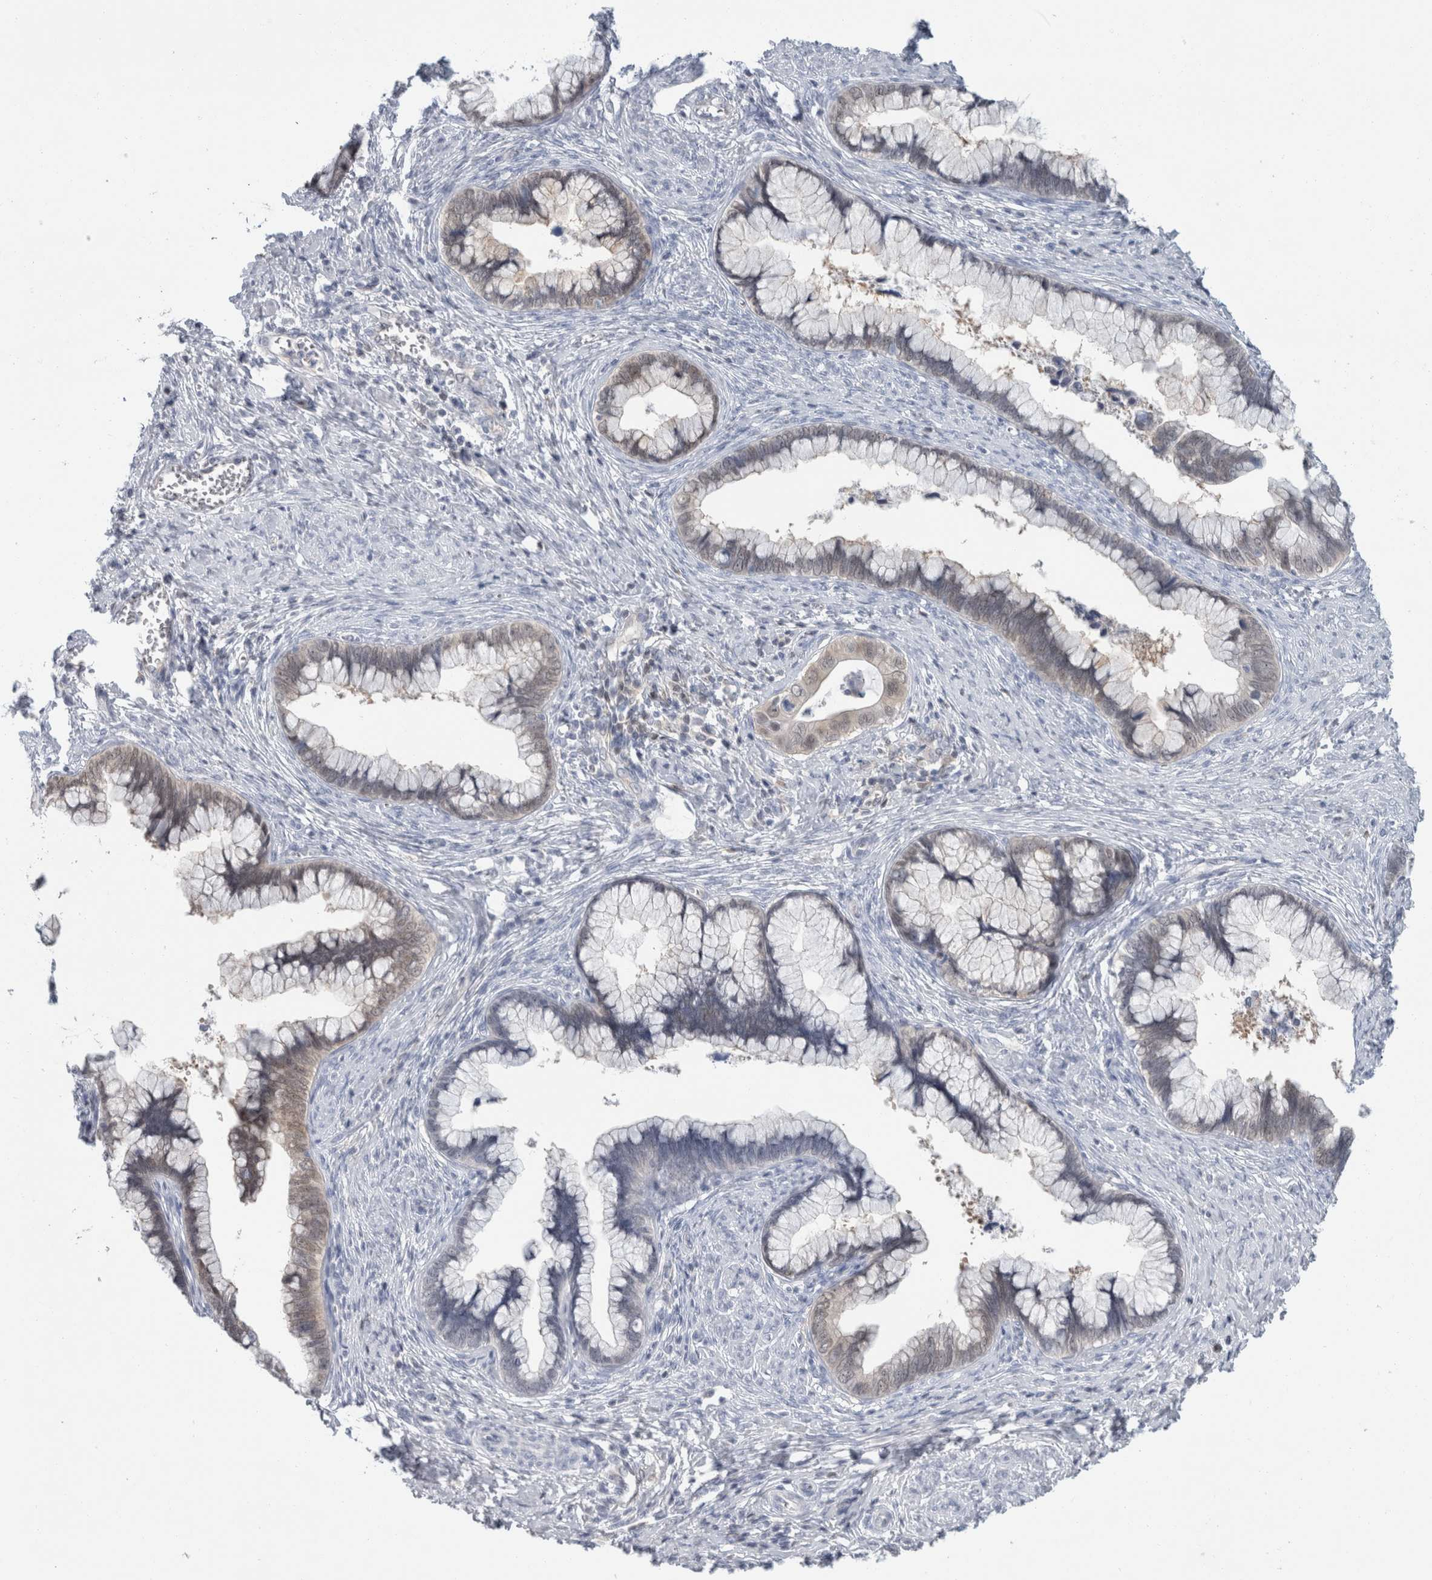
{"staining": {"intensity": "negative", "quantity": "none", "location": "none"}, "tissue": "cervical cancer", "cell_type": "Tumor cells", "image_type": "cancer", "snomed": [{"axis": "morphology", "description": "Adenocarcinoma, NOS"}, {"axis": "topography", "description": "Cervix"}], "caption": "Protein analysis of cervical cancer shows no significant staining in tumor cells.", "gene": "CASP6", "patient": {"sex": "female", "age": 44}}